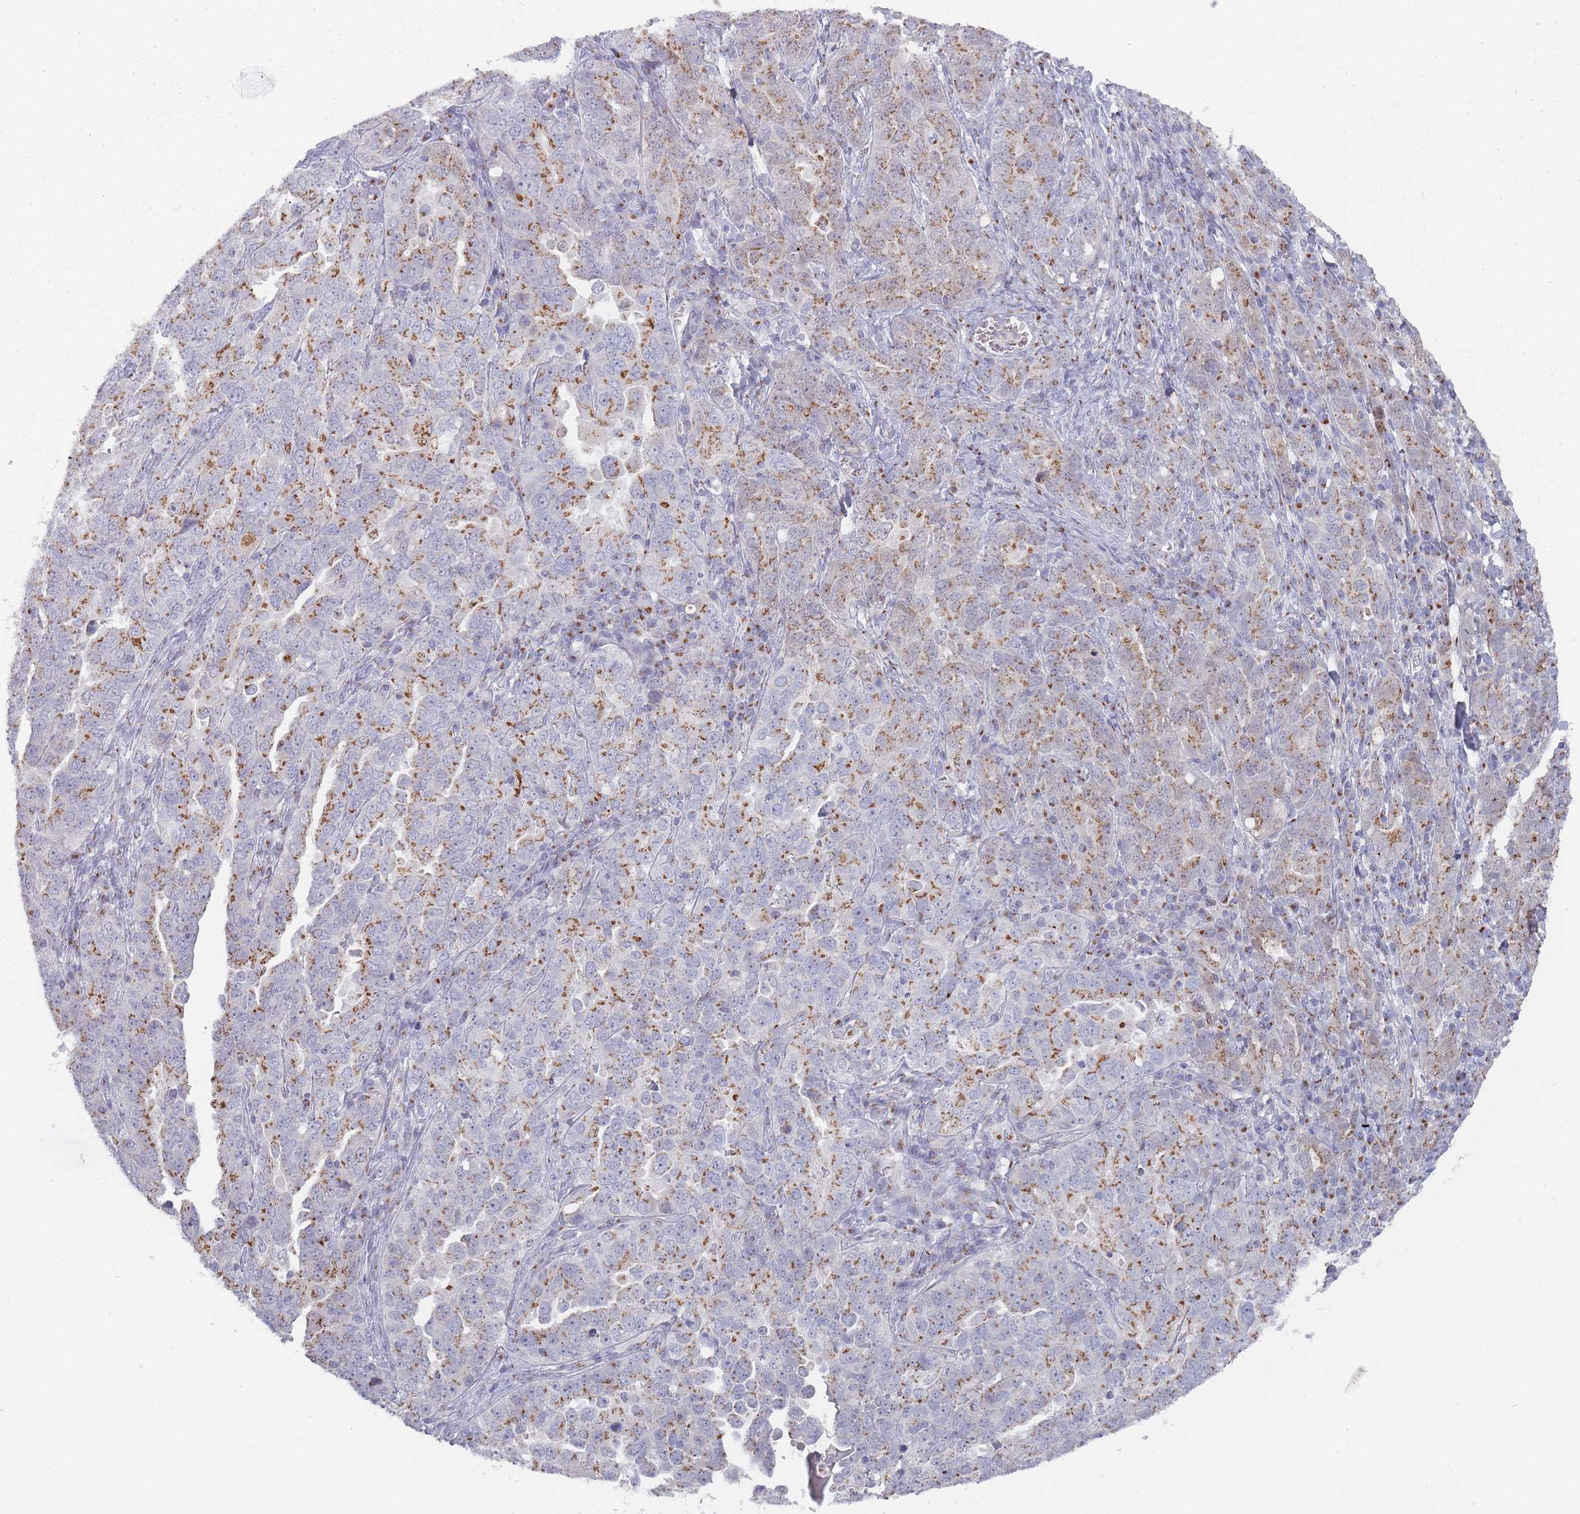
{"staining": {"intensity": "moderate", "quantity": ">75%", "location": "cytoplasmic/membranous"}, "tissue": "ovarian cancer", "cell_type": "Tumor cells", "image_type": "cancer", "snomed": [{"axis": "morphology", "description": "Carcinoma, endometroid"}, {"axis": "topography", "description": "Ovary"}], "caption": "DAB (3,3'-diaminobenzidine) immunohistochemical staining of ovarian endometroid carcinoma shows moderate cytoplasmic/membranous protein staining in about >75% of tumor cells. The staining was performed using DAB to visualize the protein expression in brown, while the nuclei were stained in blue with hematoxylin (Magnification: 20x).", "gene": "MAN1B1", "patient": {"sex": "female", "age": 62}}